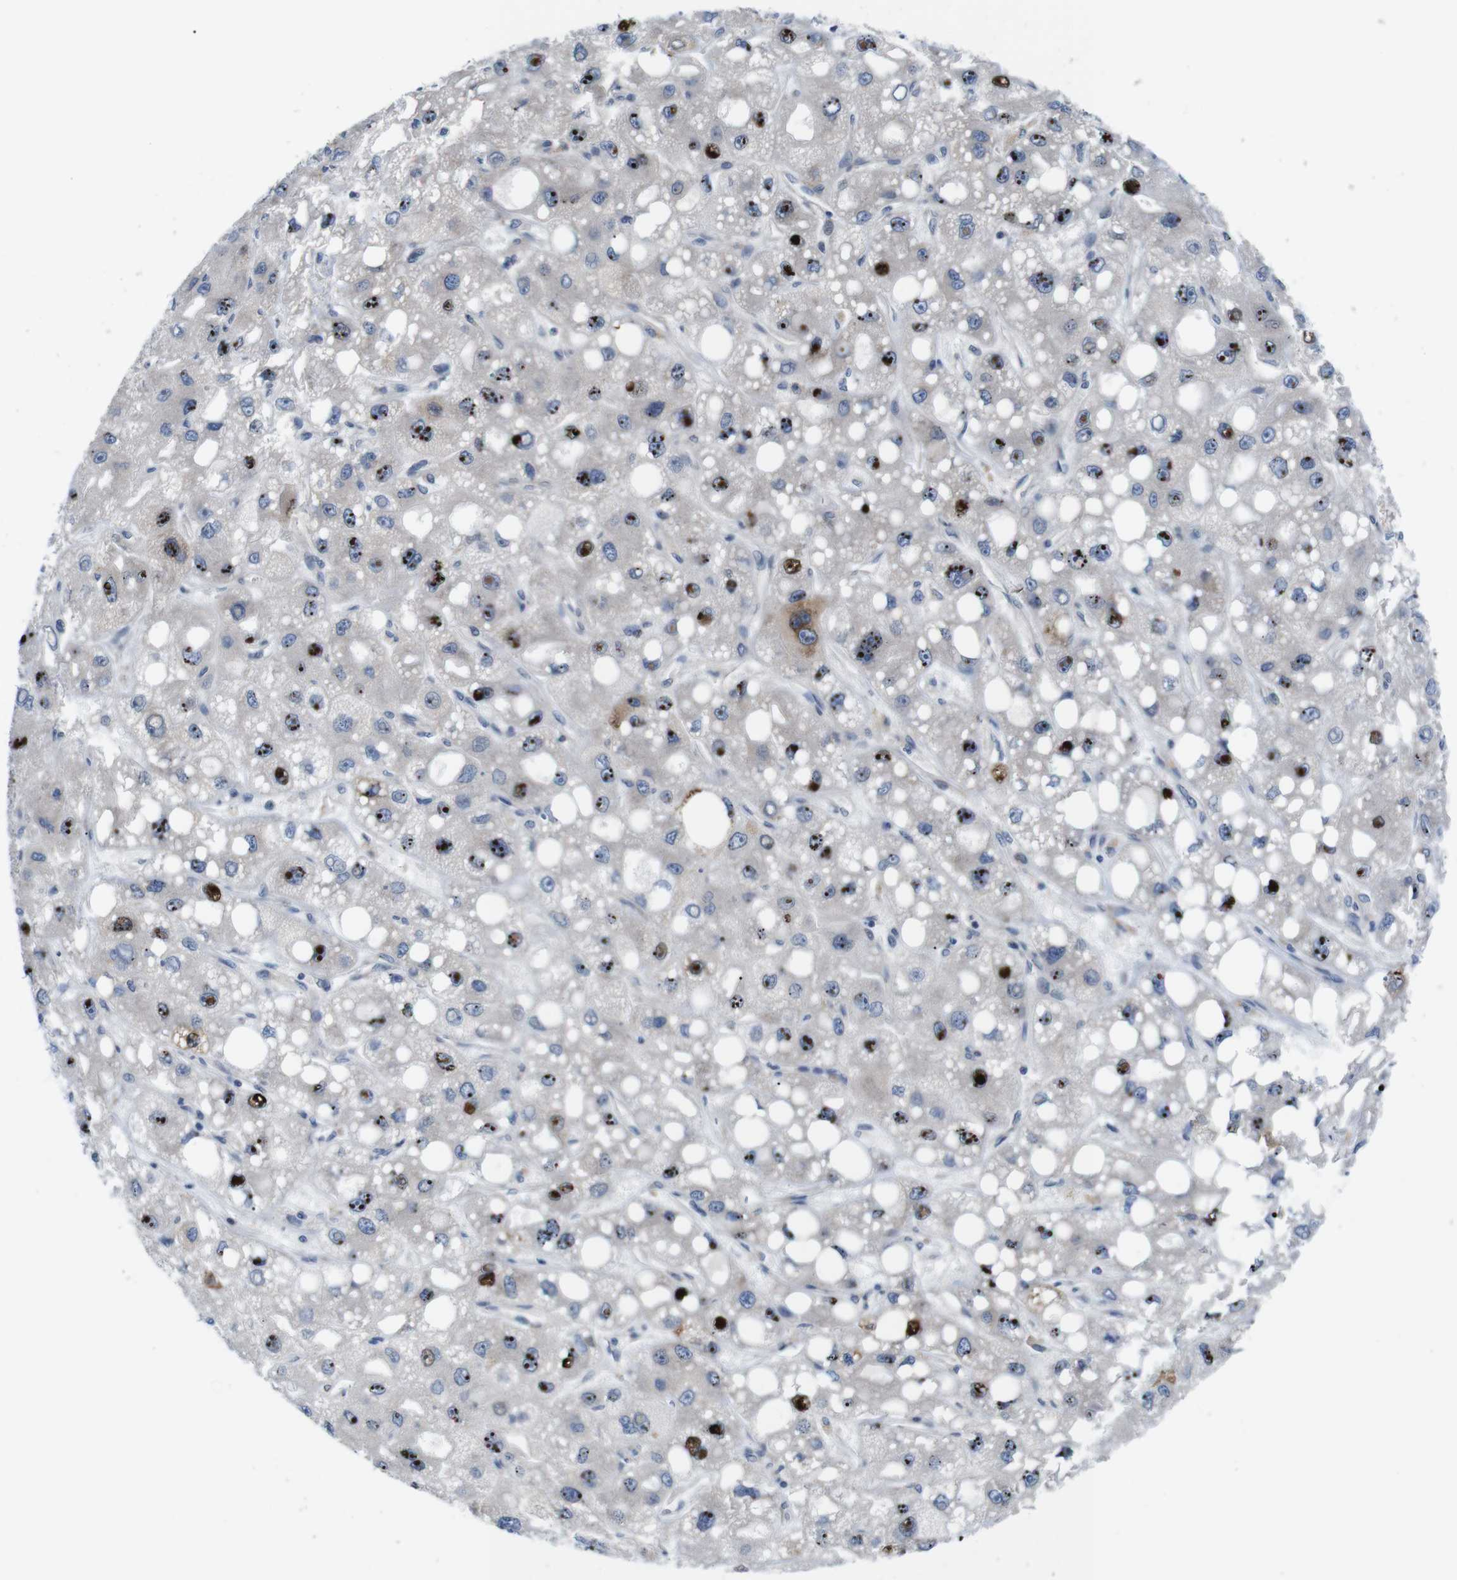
{"staining": {"intensity": "strong", "quantity": ">75%", "location": "nuclear"}, "tissue": "liver cancer", "cell_type": "Tumor cells", "image_type": "cancer", "snomed": [{"axis": "morphology", "description": "Carcinoma, Hepatocellular, NOS"}, {"axis": "topography", "description": "Liver"}], "caption": "Liver cancer stained with DAB immunohistochemistry reveals high levels of strong nuclear positivity in approximately >75% of tumor cells.", "gene": "JAK1", "patient": {"sex": "male", "age": 55}}